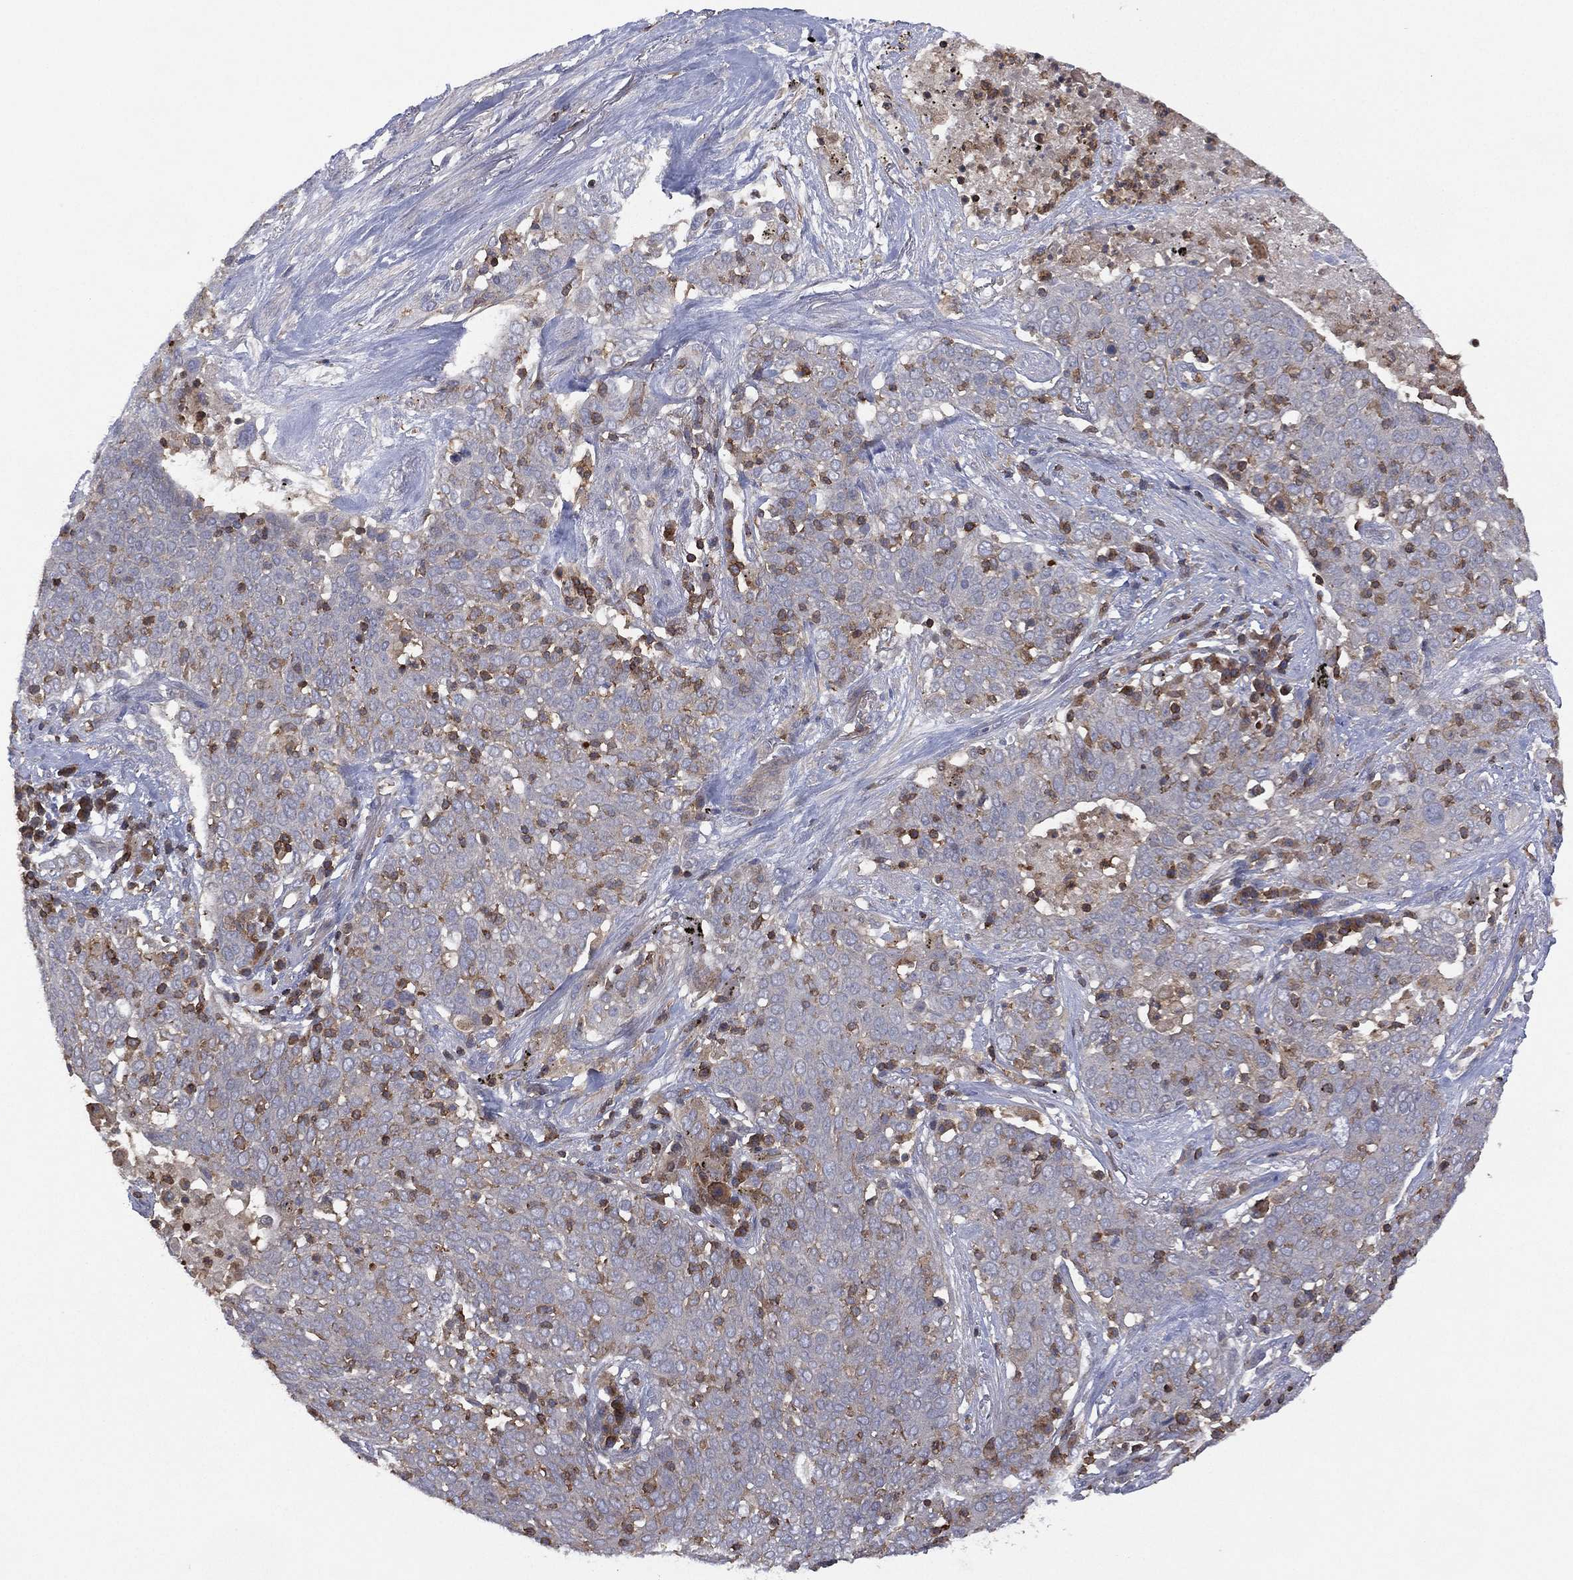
{"staining": {"intensity": "negative", "quantity": "none", "location": "none"}, "tissue": "lung cancer", "cell_type": "Tumor cells", "image_type": "cancer", "snomed": [{"axis": "morphology", "description": "Squamous cell carcinoma, NOS"}, {"axis": "topography", "description": "Lung"}], "caption": "The IHC image has no significant positivity in tumor cells of lung squamous cell carcinoma tissue.", "gene": "DOCK8", "patient": {"sex": "male", "age": 82}}